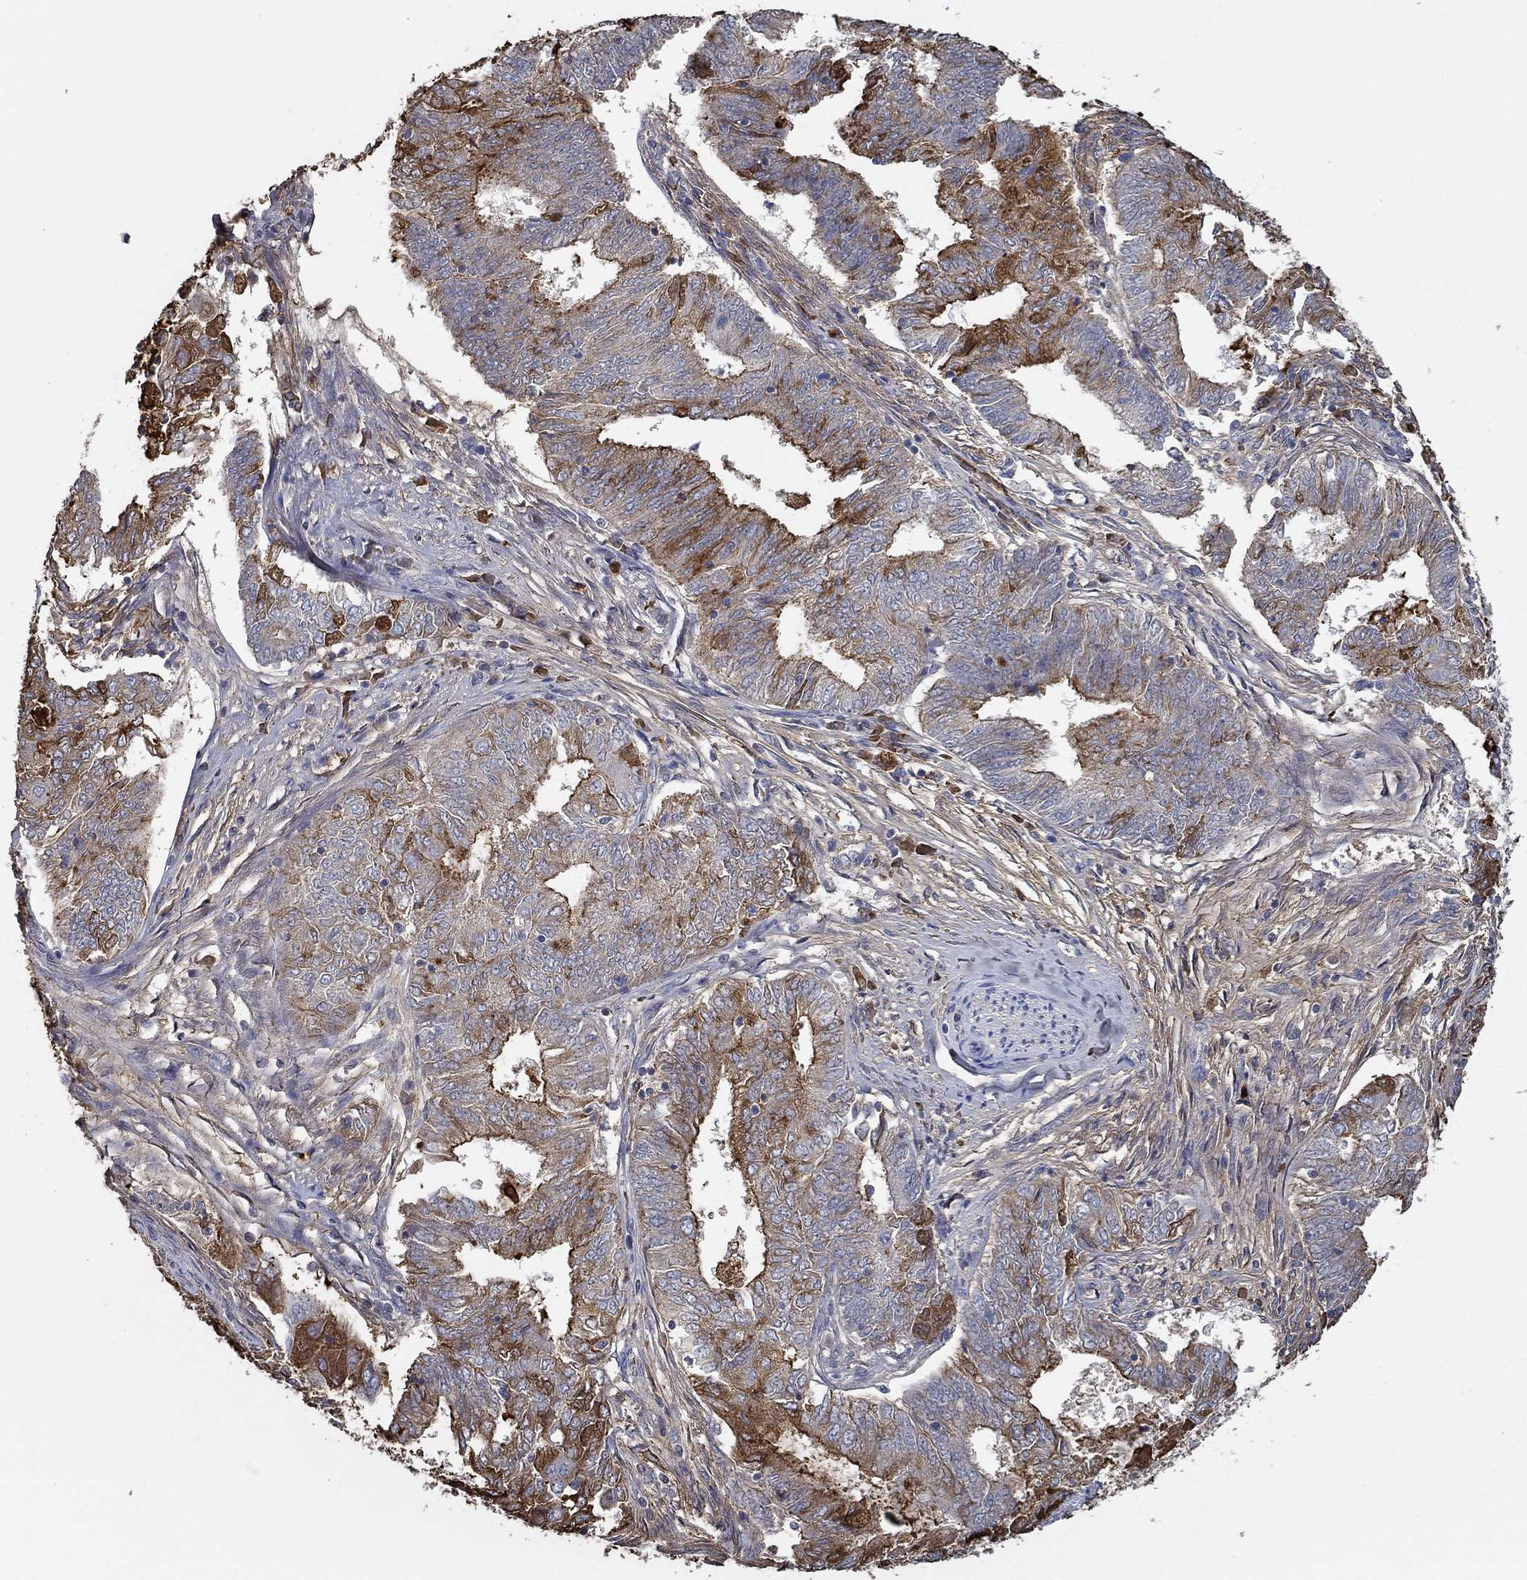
{"staining": {"intensity": "moderate", "quantity": "25%-75%", "location": "cytoplasmic/membranous"}, "tissue": "endometrial cancer", "cell_type": "Tumor cells", "image_type": "cancer", "snomed": [{"axis": "morphology", "description": "Adenocarcinoma, NOS"}, {"axis": "topography", "description": "Endometrium"}], "caption": "Adenocarcinoma (endometrial) tissue displays moderate cytoplasmic/membranous staining in about 25%-75% of tumor cells", "gene": "IL10", "patient": {"sex": "female", "age": 62}}